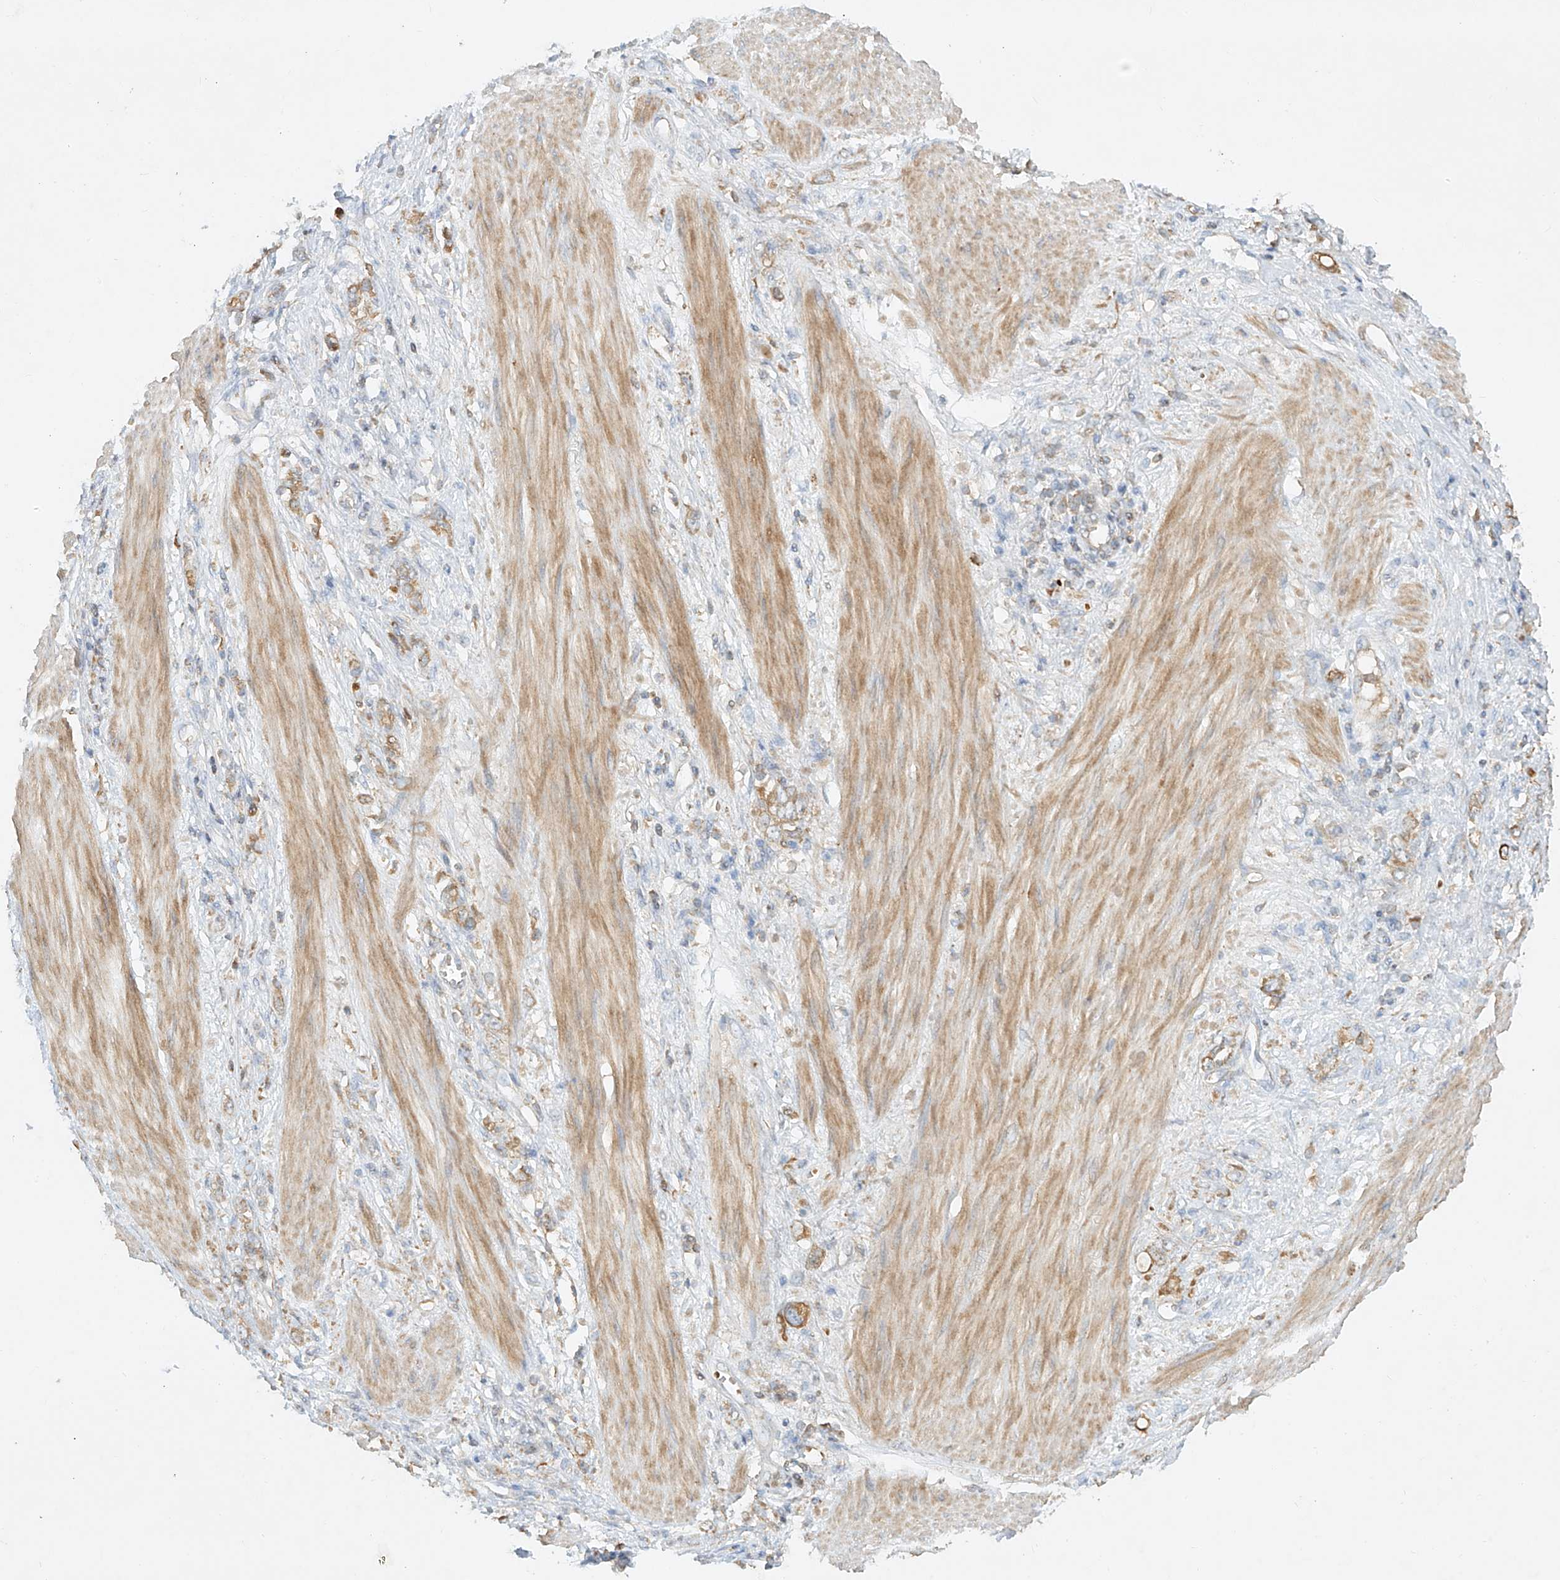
{"staining": {"intensity": "weak", "quantity": ">75%", "location": "cytoplasmic/membranous"}, "tissue": "stomach cancer", "cell_type": "Tumor cells", "image_type": "cancer", "snomed": [{"axis": "morphology", "description": "Adenocarcinoma, NOS"}, {"axis": "topography", "description": "Stomach"}], "caption": "Immunohistochemical staining of human stomach adenocarcinoma displays low levels of weak cytoplasmic/membranous positivity in about >75% of tumor cells.", "gene": "KPNA7", "patient": {"sex": "female", "age": 76}}